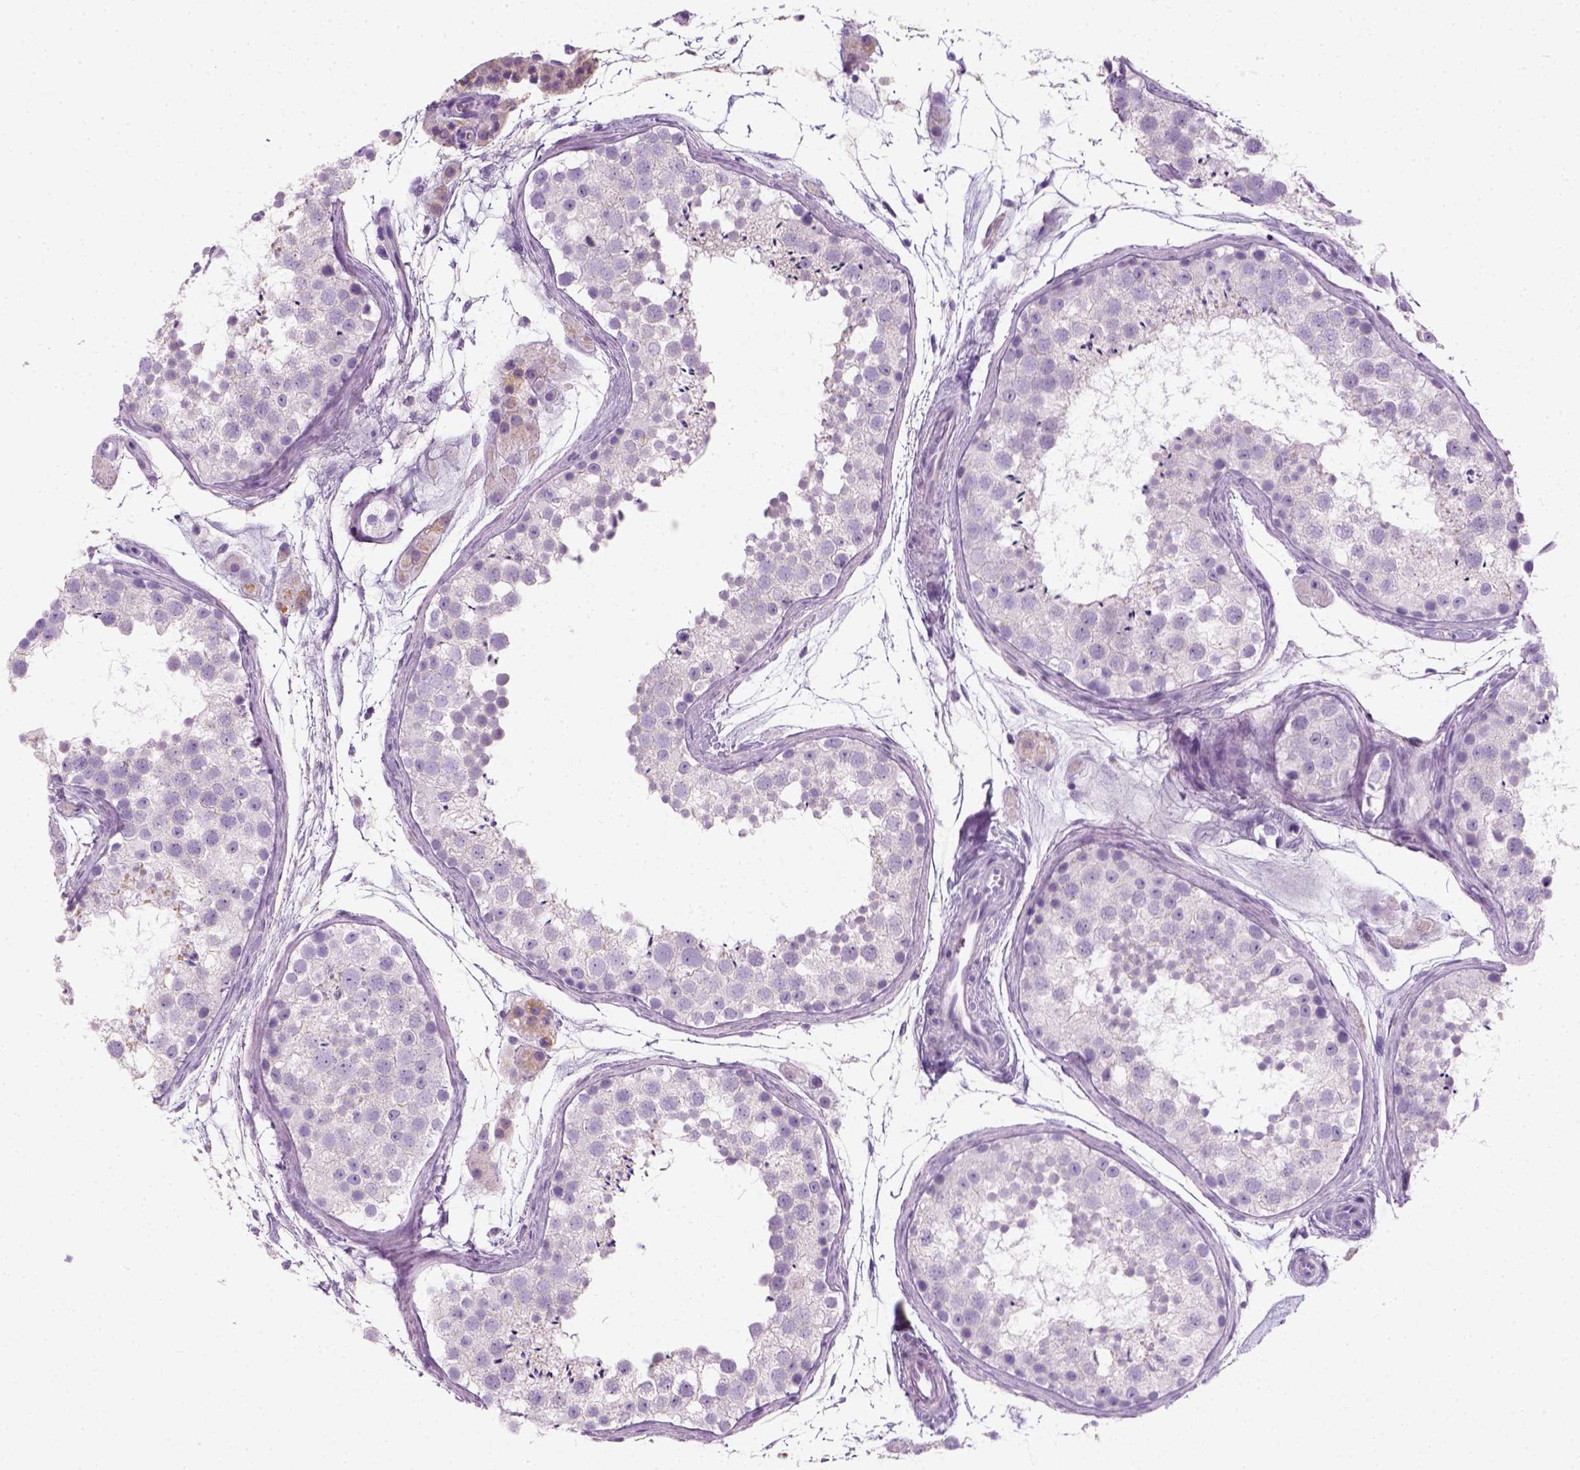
{"staining": {"intensity": "negative", "quantity": "none", "location": "none"}, "tissue": "testis", "cell_type": "Cells in seminiferous ducts", "image_type": "normal", "snomed": [{"axis": "morphology", "description": "Normal tissue, NOS"}, {"axis": "topography", "description": "Testis"}], "caption": "This is an IHC image of normal testis. There is no staining in cells in seminiferous ducts.", "gene": "SLC12A5", "patient": {"sex": "male", "age": 41}}